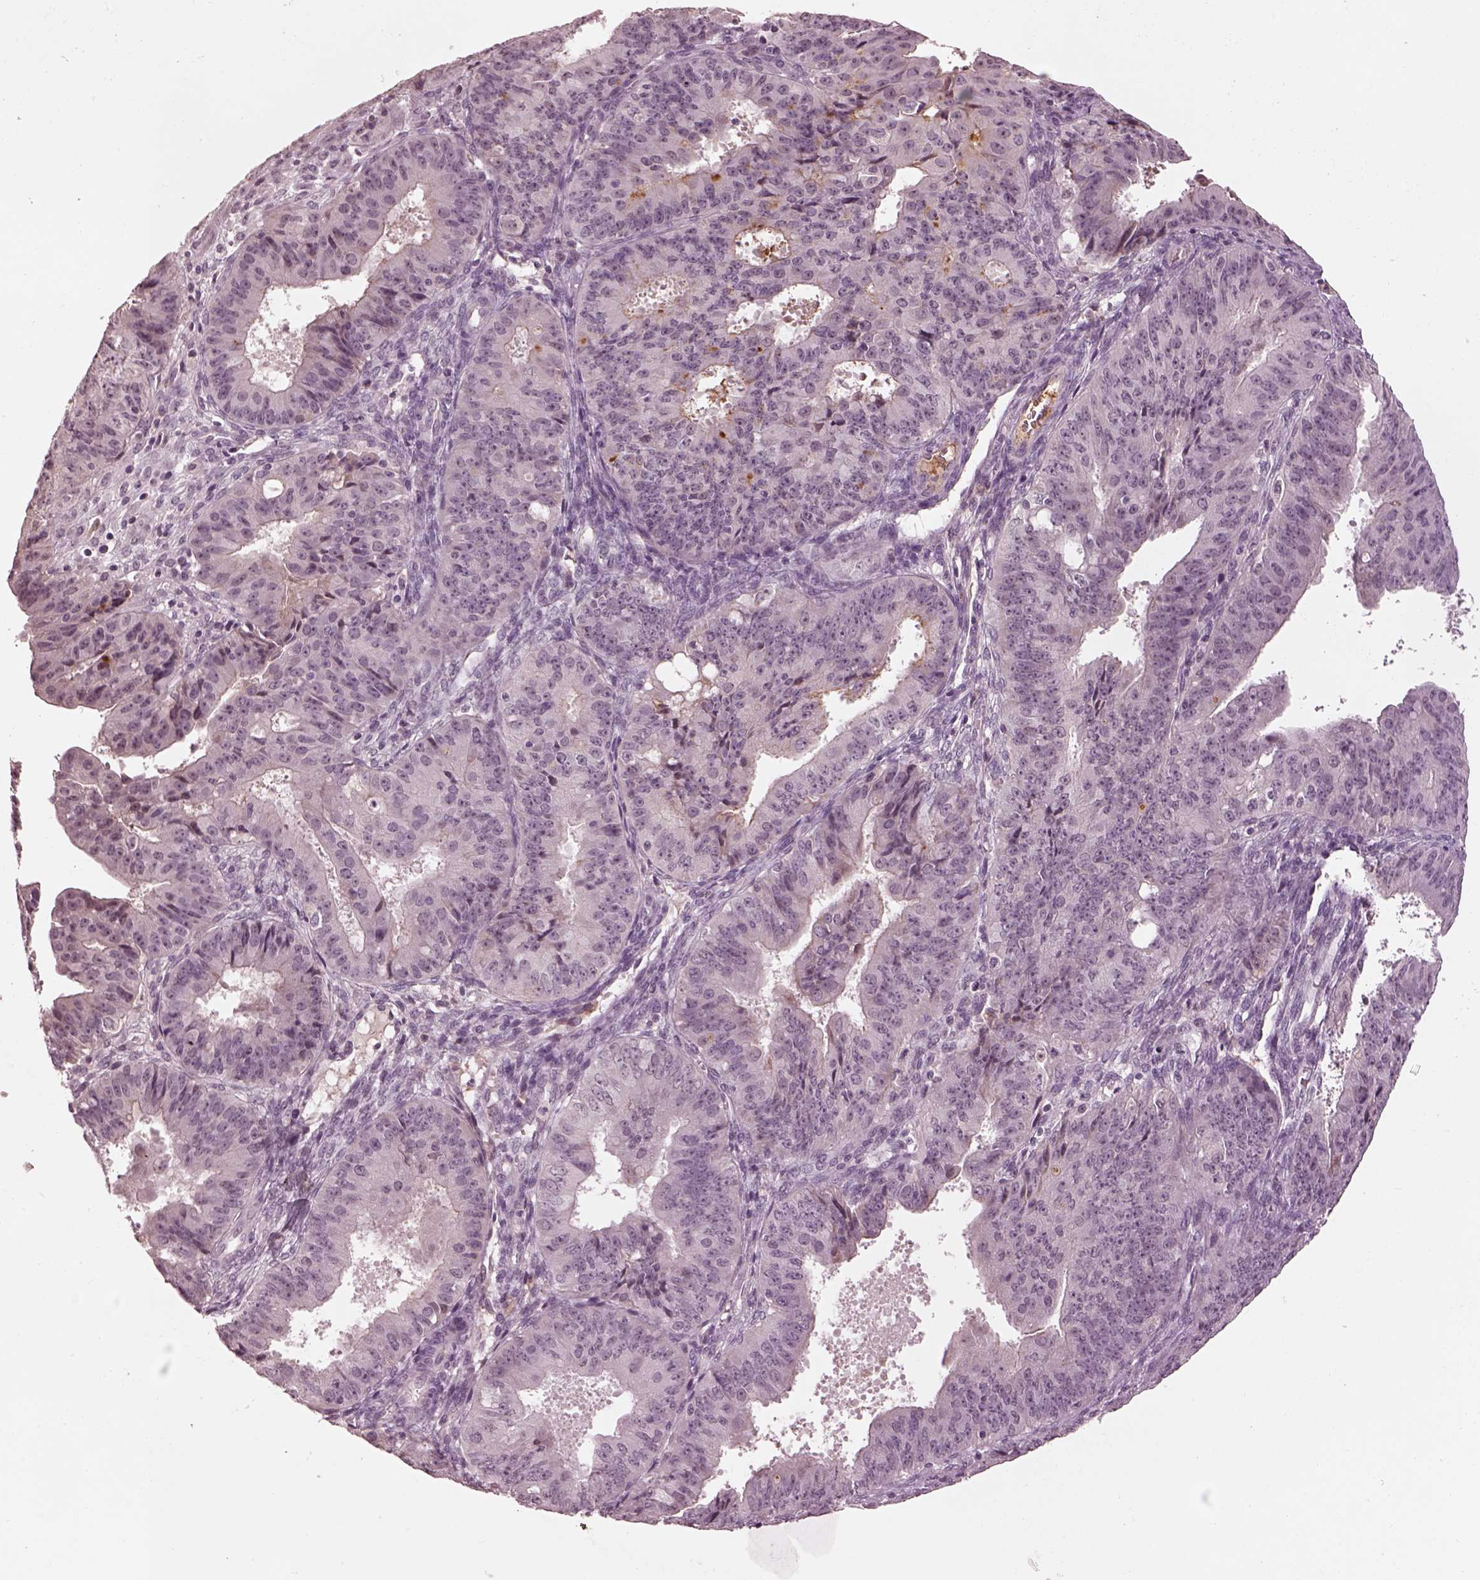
{"staining": {"intensity": "negative", "quantity": "none", "location": "none"}, "tissue": "ovarian cancer", "cell_type": "Tumor cells", "image_type": "cancer", "snomed": [{"axis": "morphology", "description": "Carcinoma, endometroid"}, {"axis": "topography", "description": "Ovary"}], "caption": "Ovarian endometroid carcinoma was stained to show a protein in brown. There is no significant positivity in tumor cells.", "gene": "KCNA2", "patient": {"sex": "female", "age": 42}}